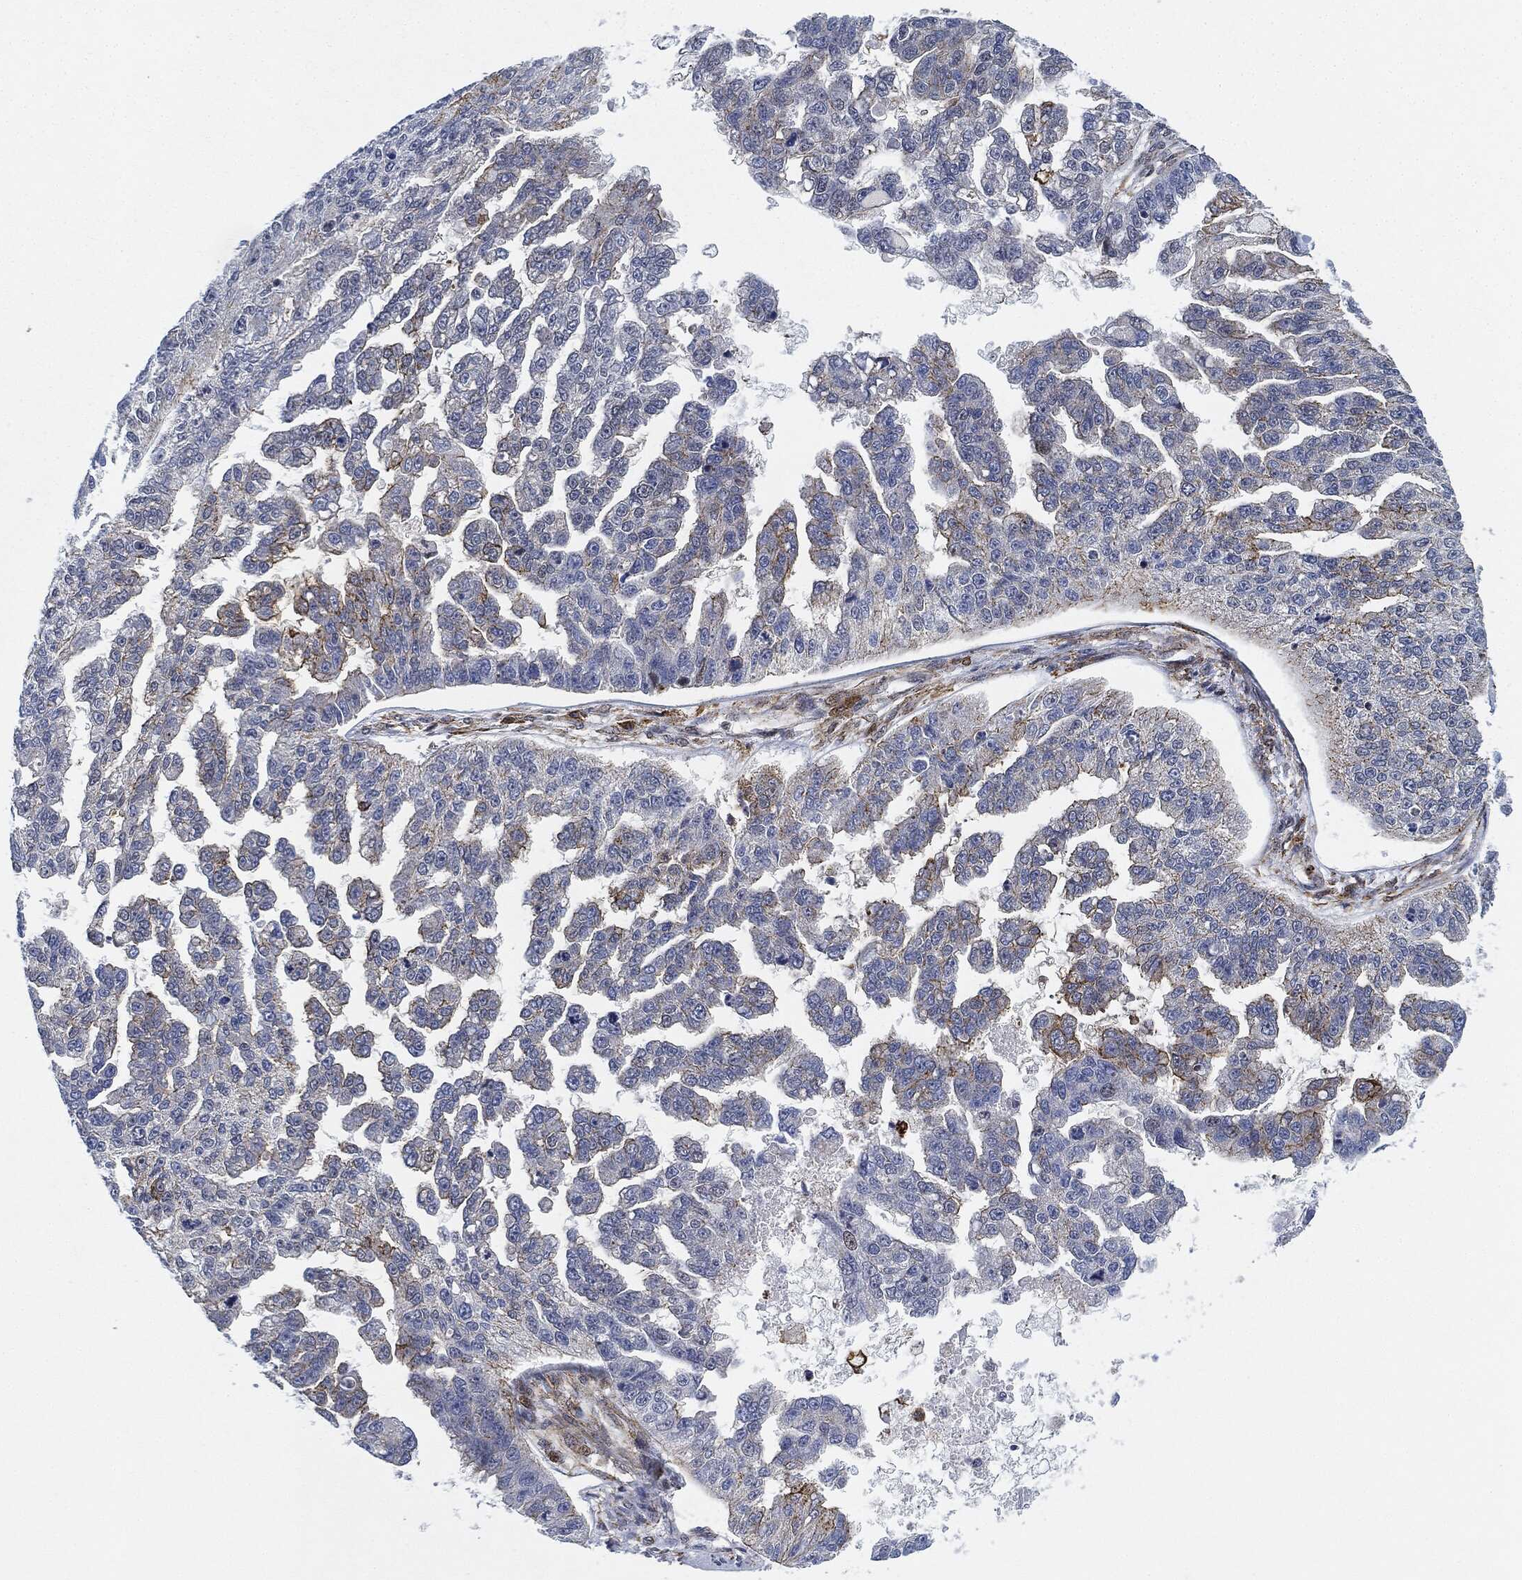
{"staining": {"intensity": "moderate", "quantity": "<25%", "location": "nuclear"}, "tissue": "ovarian cancer", "cell_type": "Tumor cells", "image_type": "cancer", "snomed": [{"axis": "morphology", "description": "Cystadenocarcinoma, serous, NOS"}, {"axis": "topography", "description": "Ovary"}], "caption": "The photomicrograph shows a brown stain indicating the presence of a protein in the nuclear of tumor cells in ovarian cancer (serous cystadenocarcinoma).", "gene": "NANOS3", "patient": {"sex": "female", "age": 58}}